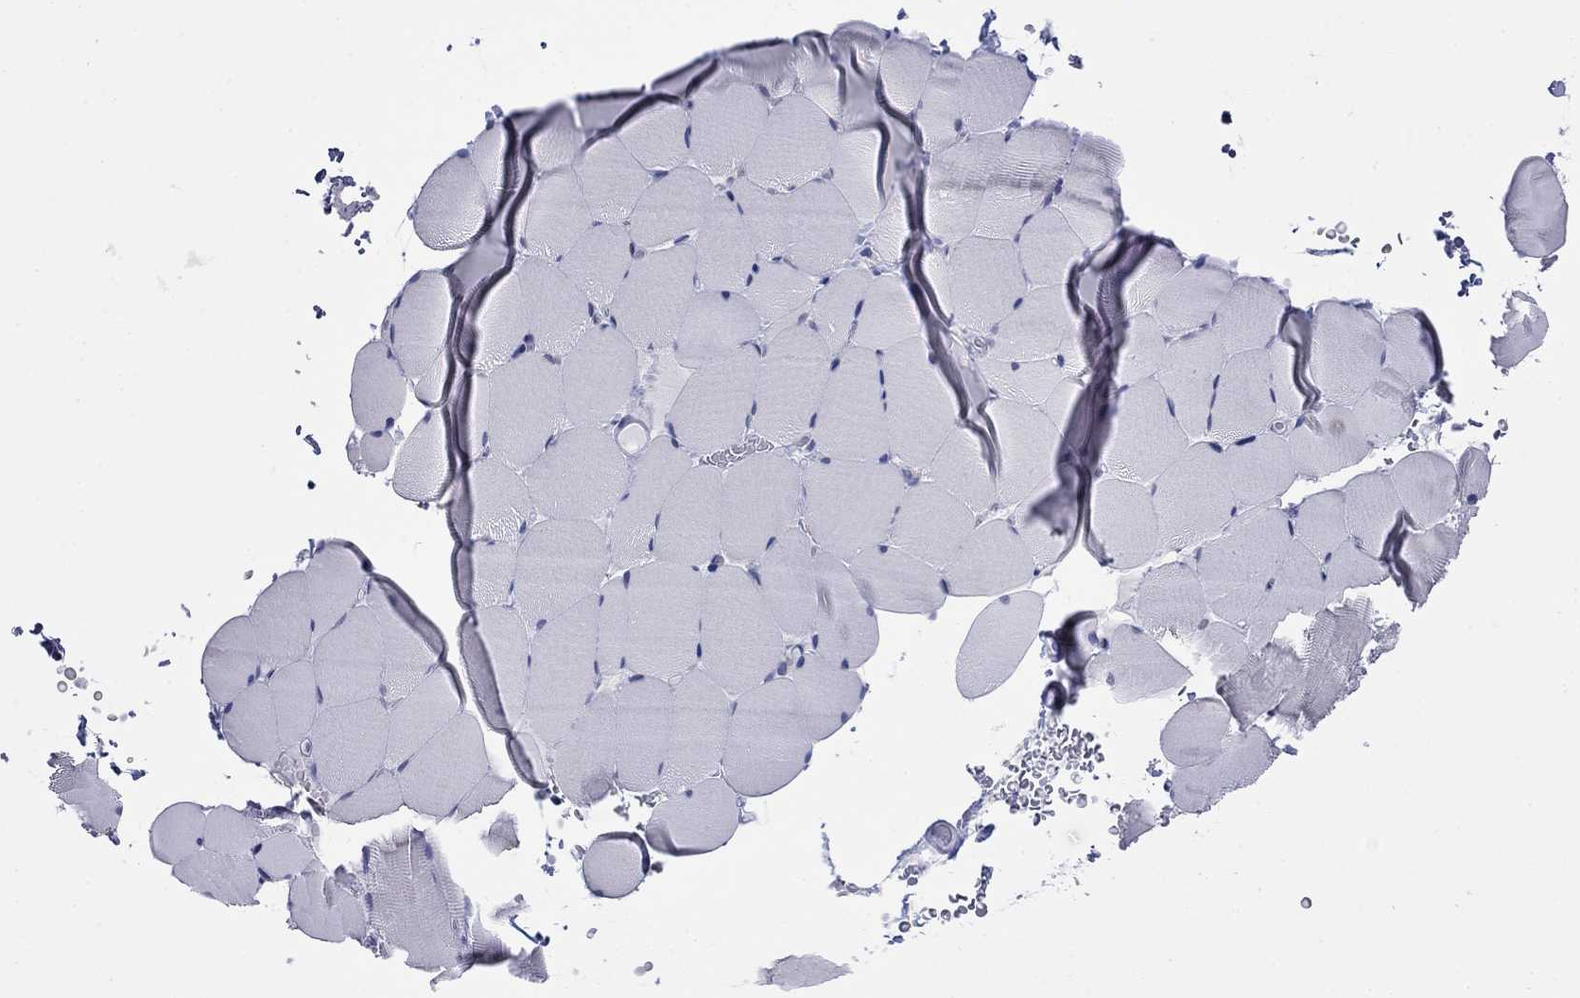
{"staining": {"intensity": "negative", "quantity": "none", "location": "none"}, "tissue": "skeletal muscle", "cell_type": "Myocytes", "image_type": "normal", "snomed": [{"axis": "morphology", "description": "Normal tissue, NOS"}, {"axis": "topography", "description": "Skeletal muscle"}], "caption": "A photomicrograph of skeletal muscle stained for a protein exhibits no brown staining in myocytes. (DAB (3,3'-diaminobenzidine) IHC with hematoxylin counter stain).", "gene": "ECEL1", "patient": {"sex": "female", "age": 37}}